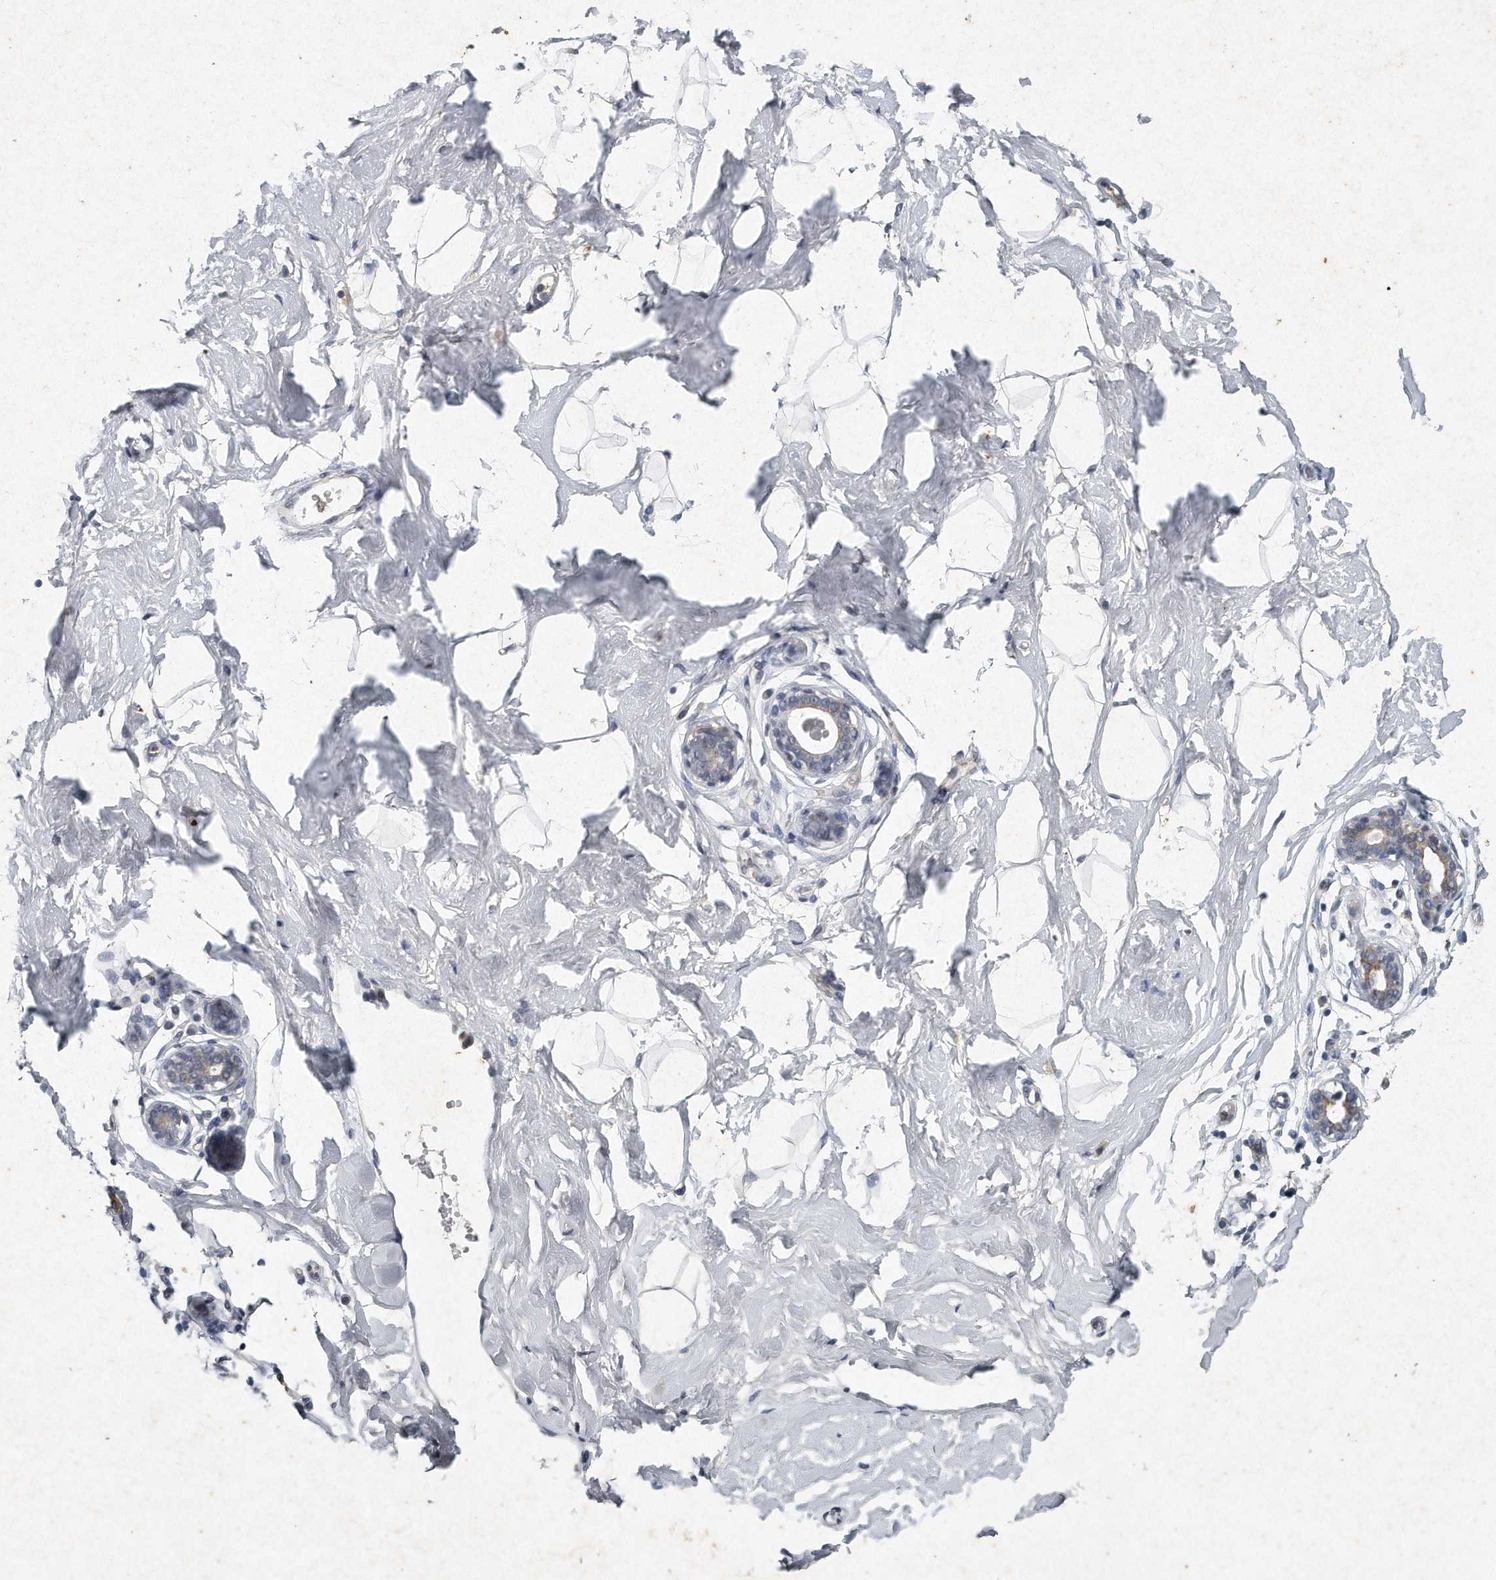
{"staining": {"intensity": "negative", "quantity": "none", "location": "none"}, "tissue": "breast", "cell_type": "Adipocytes", "image_type": "normal", "snomed": [{"axis": "morphology", "description": "Normal tissue, NOS"}, {"axis": "morphology", "description": "Adenoma, NOS"}, {"axis": "topography", "description": "Breast"}], "caption": "The image shows no significant expression in adipocytes of breast. (Brightfield microscopy of DAB (3,3'-diaminobenzidine) IHC at high magnification).", "gene": "CAMK1", "patient": {"sex": "female", "age": 23}}